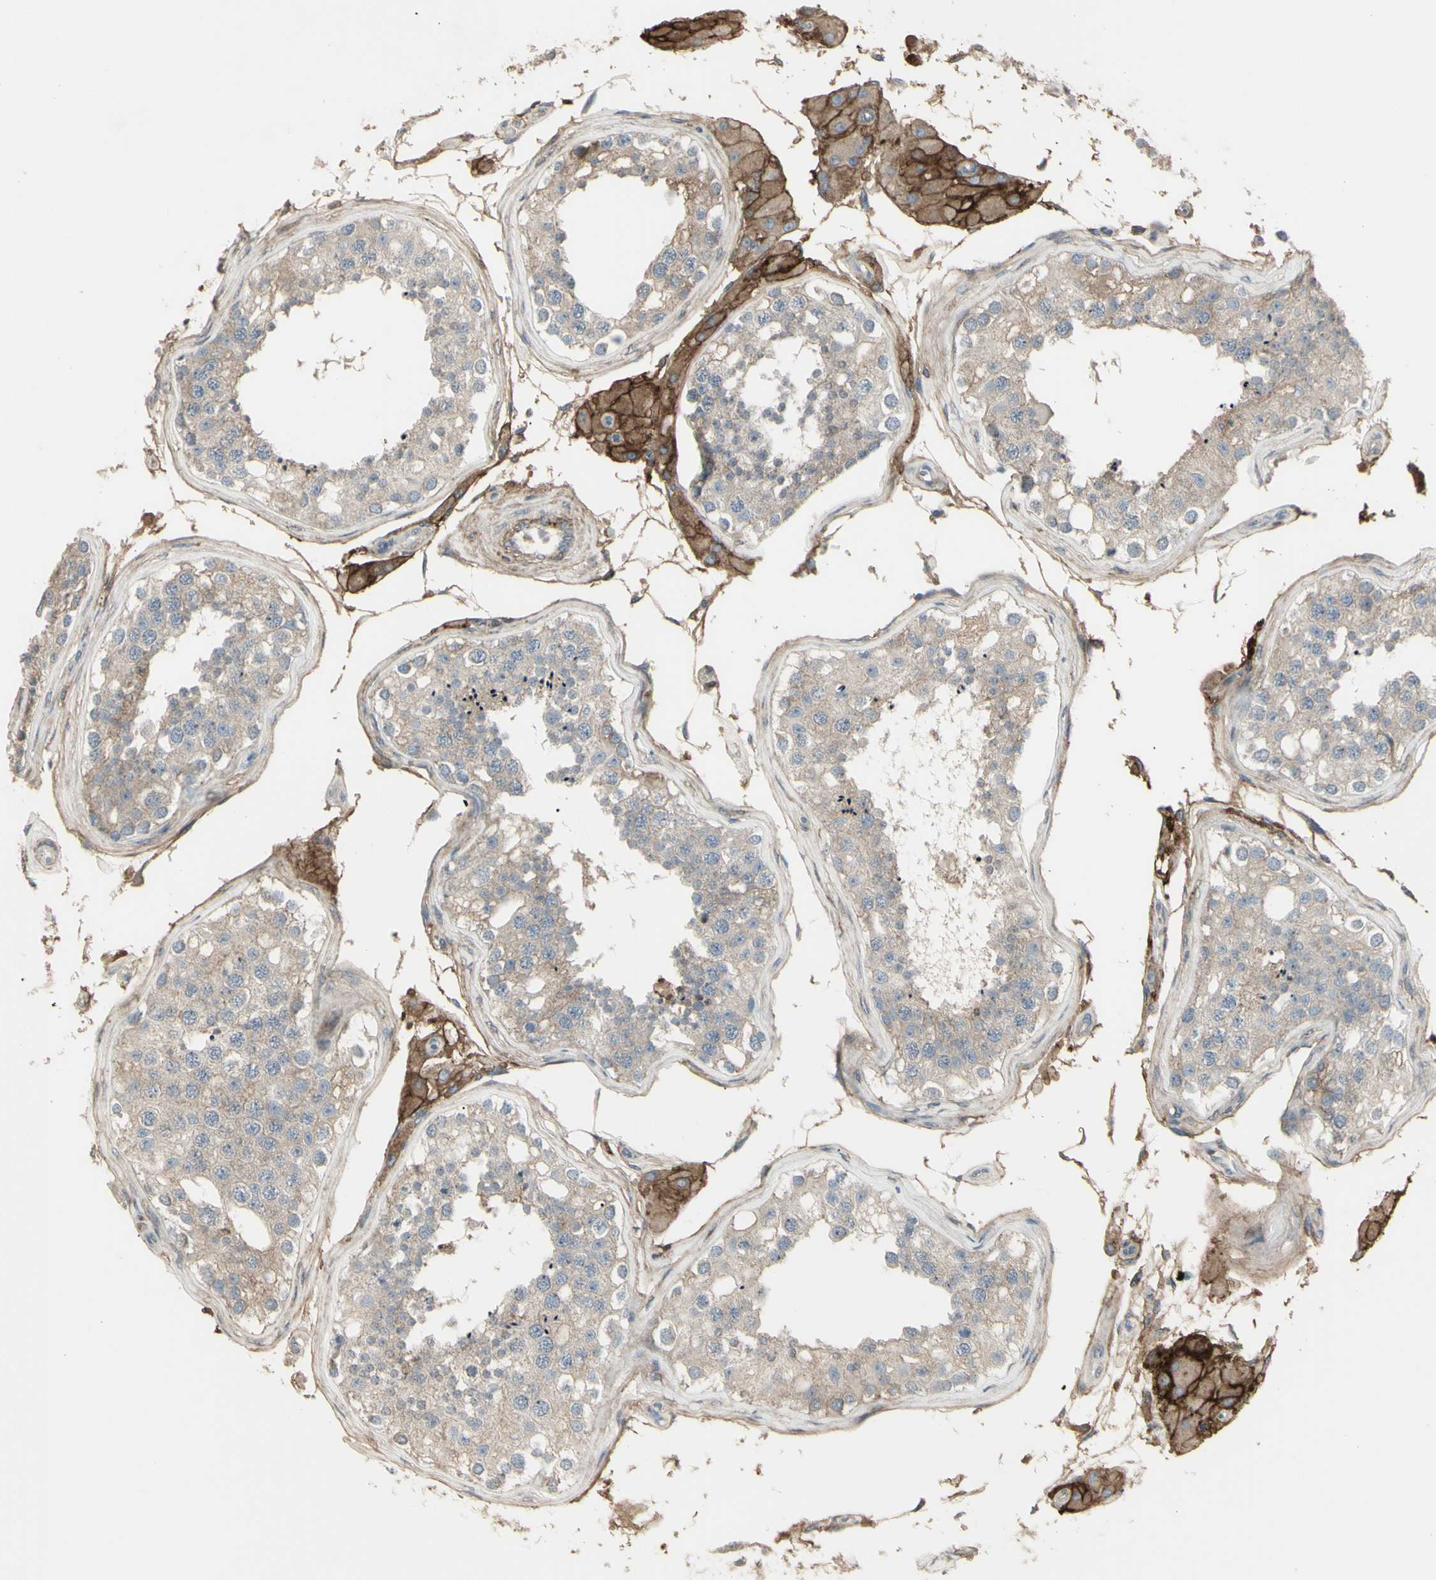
{"staining": {"intensity": "weak", "quantity": "25%-75%", "location": "cytoplasmic/membranous"}, "tissue": "testis", "cell_type": "Cells in seminiferous ducts", "image_type": "normal", "snomed": [{"axis": "morphology", "description": "Normal tissue, NOS"}, {"axis": "topography", "description": "Testis"}], "caption": "Immunohistochemistry staining of benign testis, which exhibits low levels of weak cytoplasmic/membranous staining in approximately 25%-75% of cells in seminiferous ducts indicating weak cytoplasmic/membranous protein staining. The staining was performed using DAB (brown) for protein detection and nuclei were counterstained in hematoxylin (blue).", "gene": "CD276", "patient": {"sex": "male", "age": 68}}